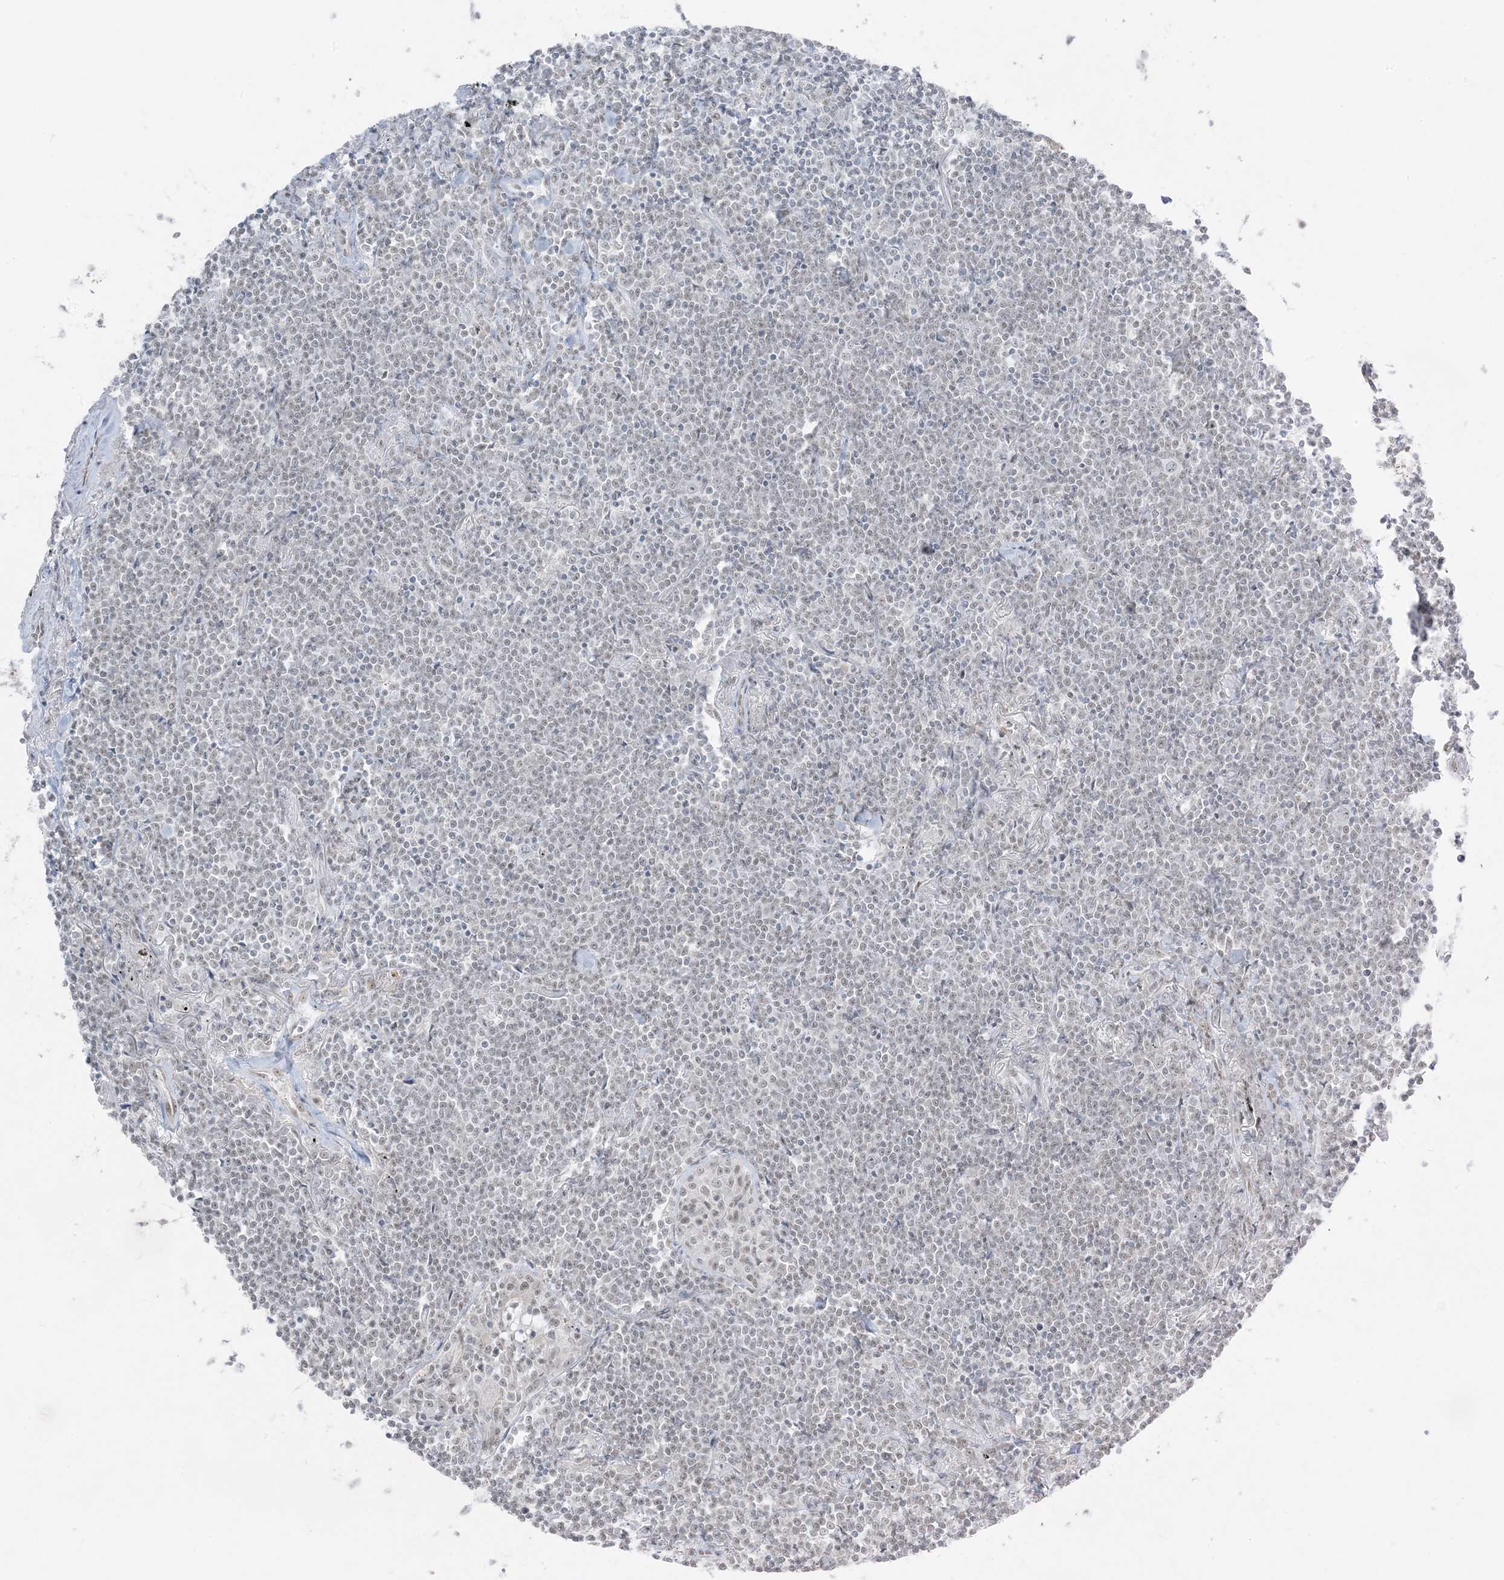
{"staining": {"intensity": "negative", "quantity": "none", "location": "none"}, "tissue": "lymphoma", "cell_type": "Tumor cells", "image_type": "cancer", "snomed": [{"axis": "morphology", "description": "Malignant lymphoma, non-Hodgkin's type, Low grade"}, {"axis": "topography", "description": "Lung"}], "caption": "Immunohistochemistry (IHC) of low-grade malignant lymphoma, non-Hodgkin's type displays no positivity in tumor cells. (IHC, brightfield microscopy, high magnification).", "gene": "ZNF787", "patient": {"sex": "female", "age": 71}}